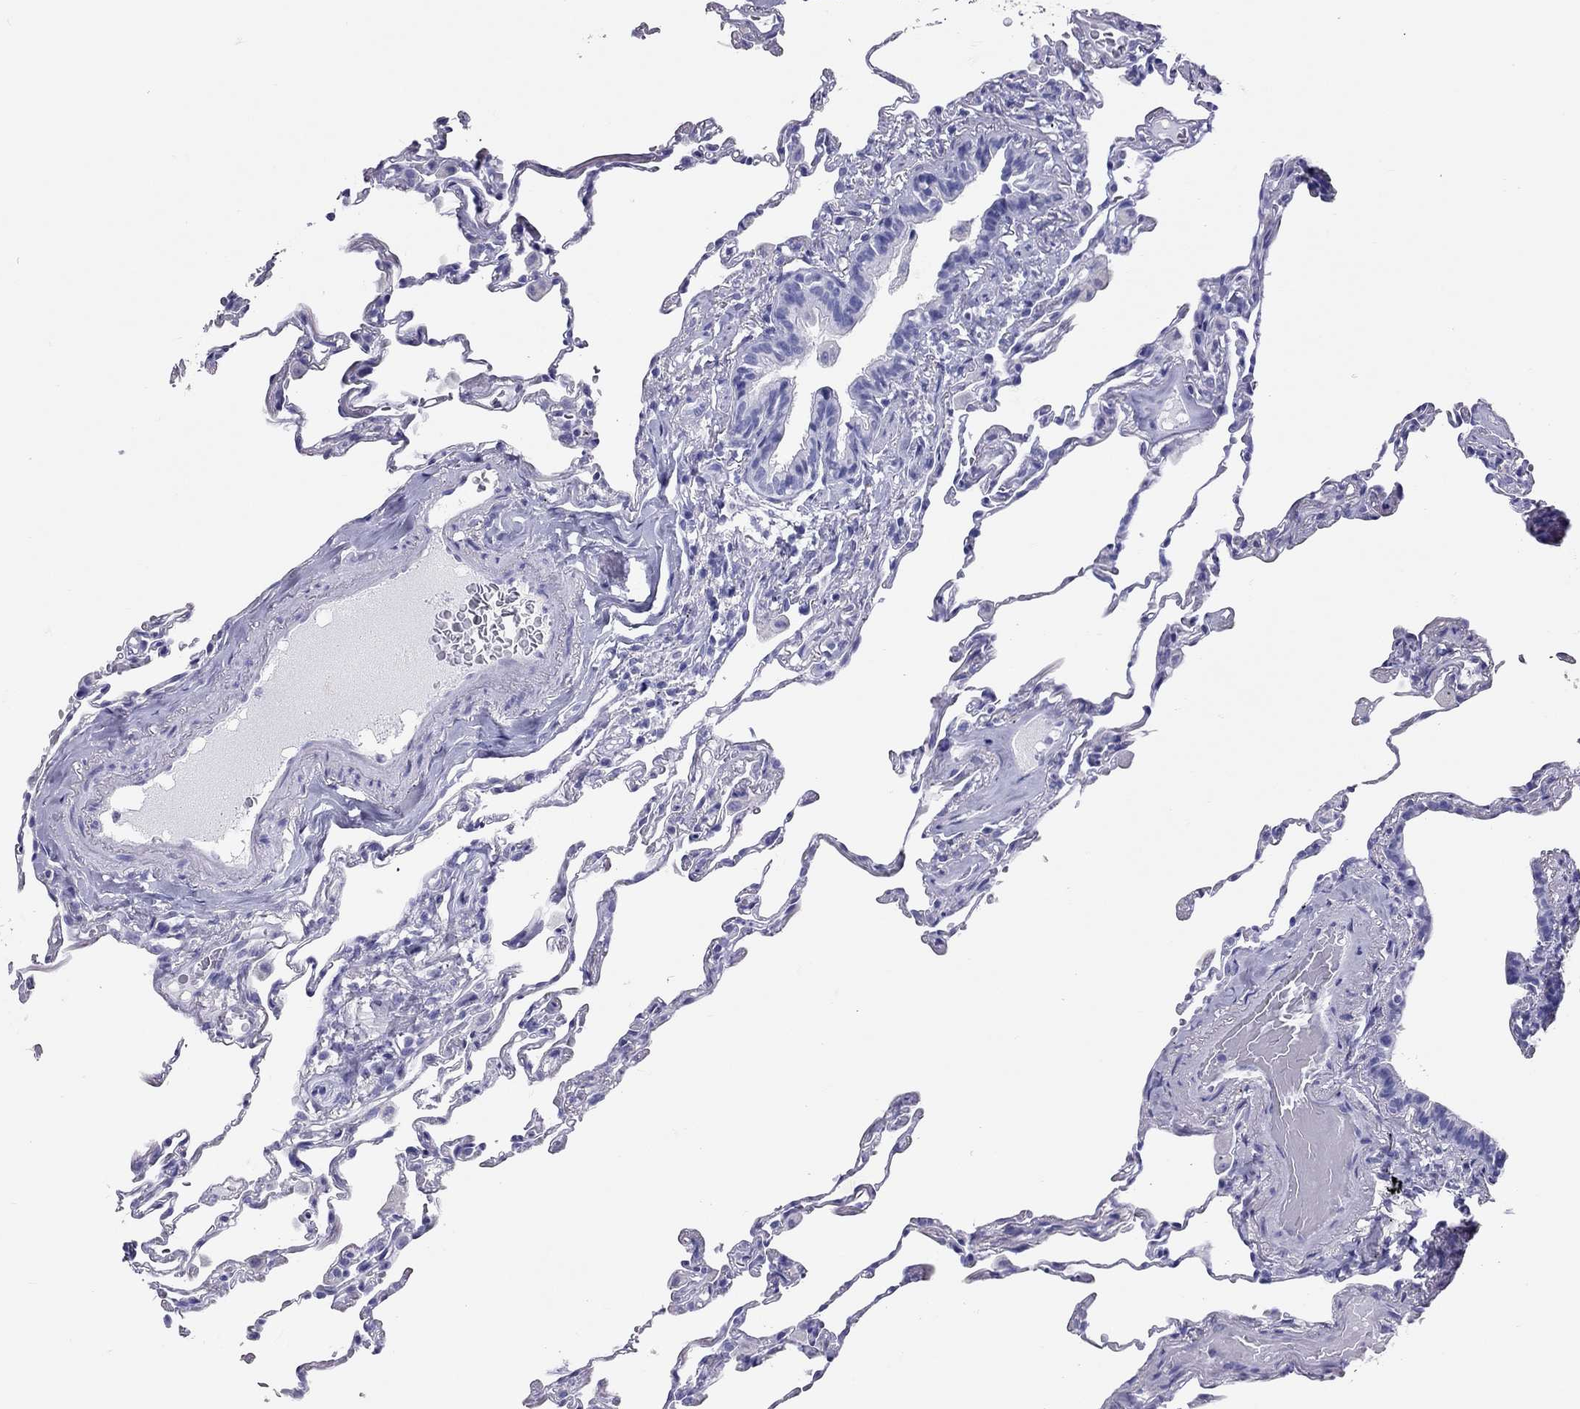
{"staining": {"intensity": "negative", "quantity": "none", "location": "none"}, "tissue": "lung", "cell_type": "Alveolar cells", "image_type": "normal", "snomed": [{"axis": "morphology", "description": "Normal tissue, NOS"}, {"axis": "topography", "description": "Lung"}], "caption": "Histopathology image shows no significant protein staining in alveolar cells of normal lung. Brightfield microscopy of immunohistochemistry stained with DAB (brown) and hematoxylin (blue), captured at high magnification.", "gene": "PSMB11", "patient": {"sex": "female", "age": 57}}